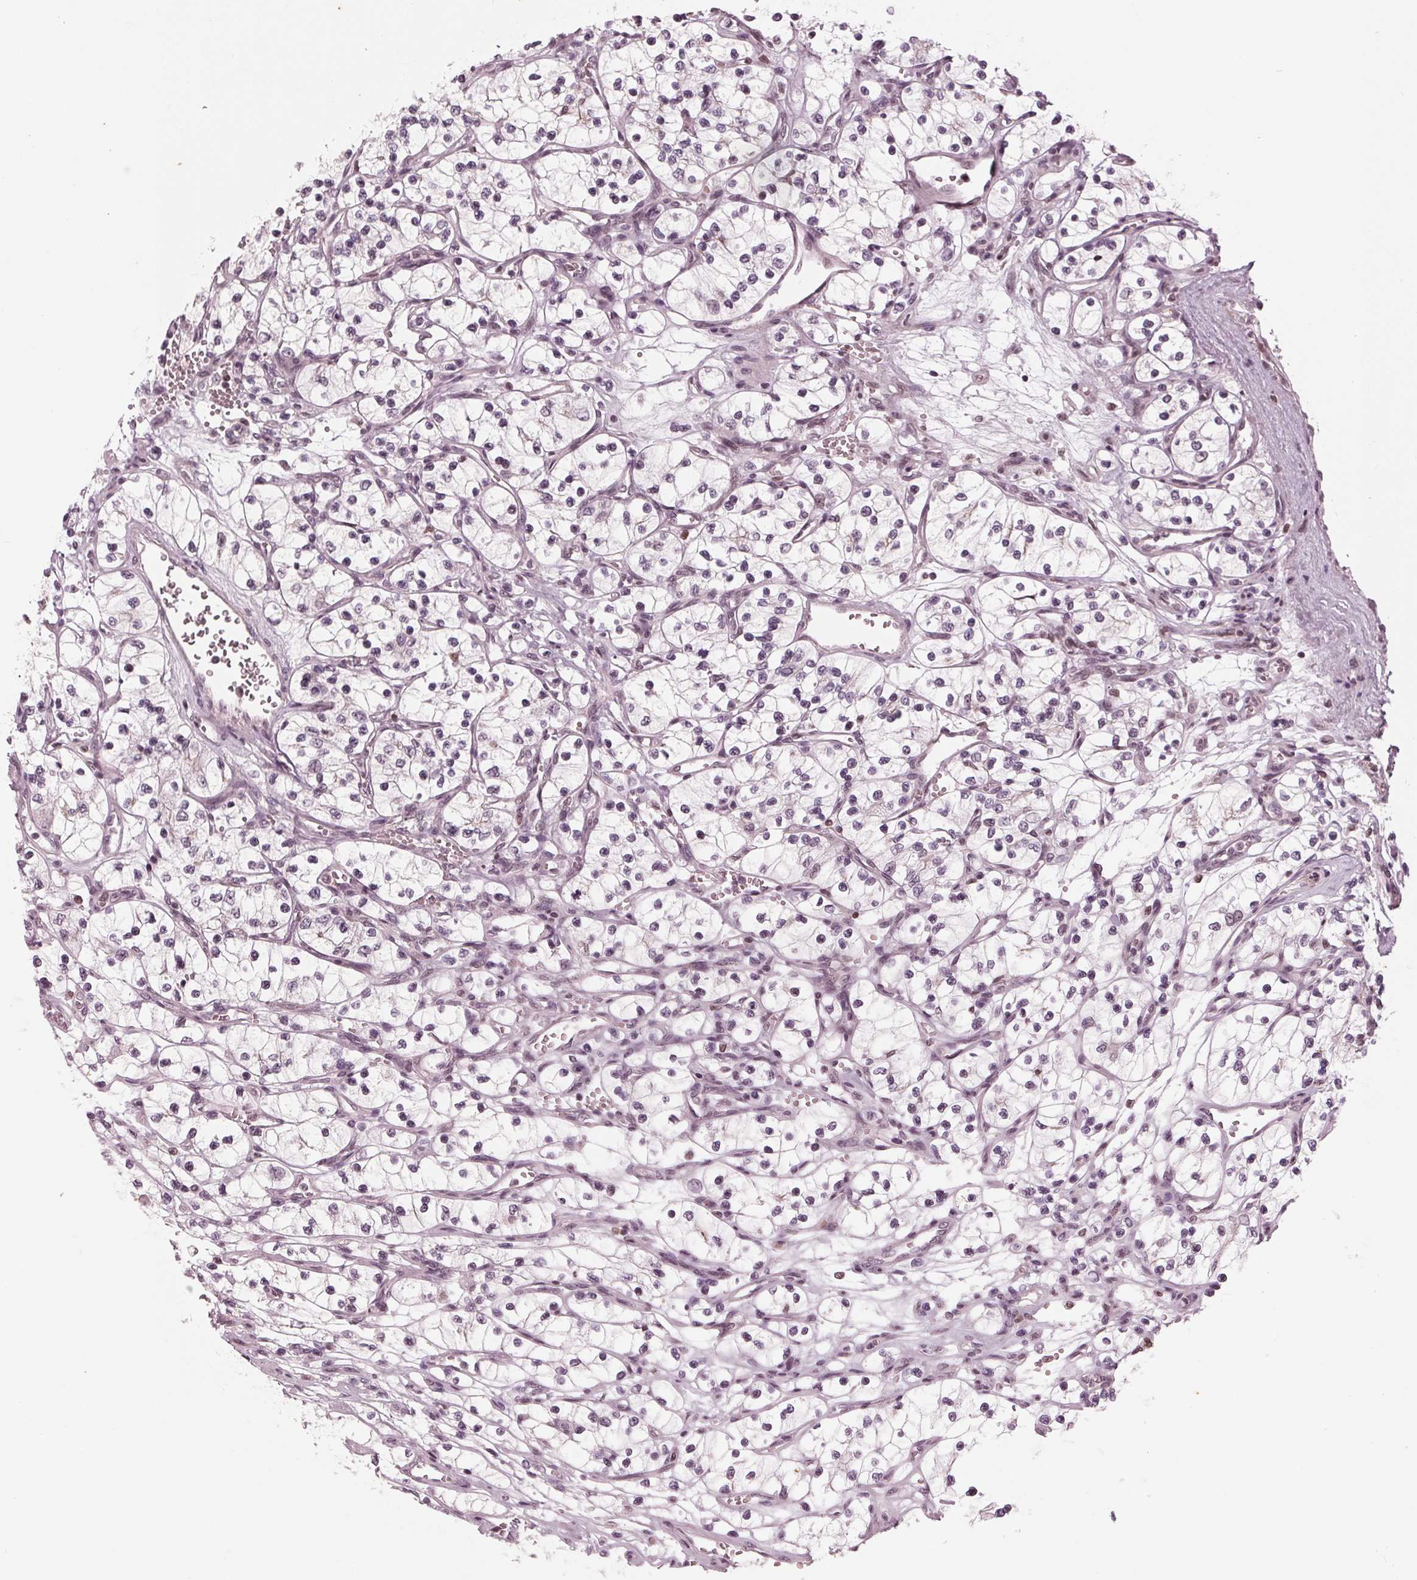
{"staining": {"intensity": "negative", "quantity": "none", "location": "none"}, "tissue": "renal cancer", "cell_type": "Tumor cells", "image_type": "cancer", "snomed": [{"axis": "morphology", "description": "Adenocarcinoma, NOS"}, {"axis": "topography", "description": "Kidney"}], "caption": "The immunohistochemistry micrograph has no significant positivity in tumor cells of adenocarcinoma (renal) tissue. The staining was performed using DAB (3,3'-diaminobenzidine) to visualize the protein expression in brown, while the nuclei were stained in blue with hematoxylin (Magnification: 20x).", "gene": "DNMT3L", "patient": {"sex": "female", "age": 69}}